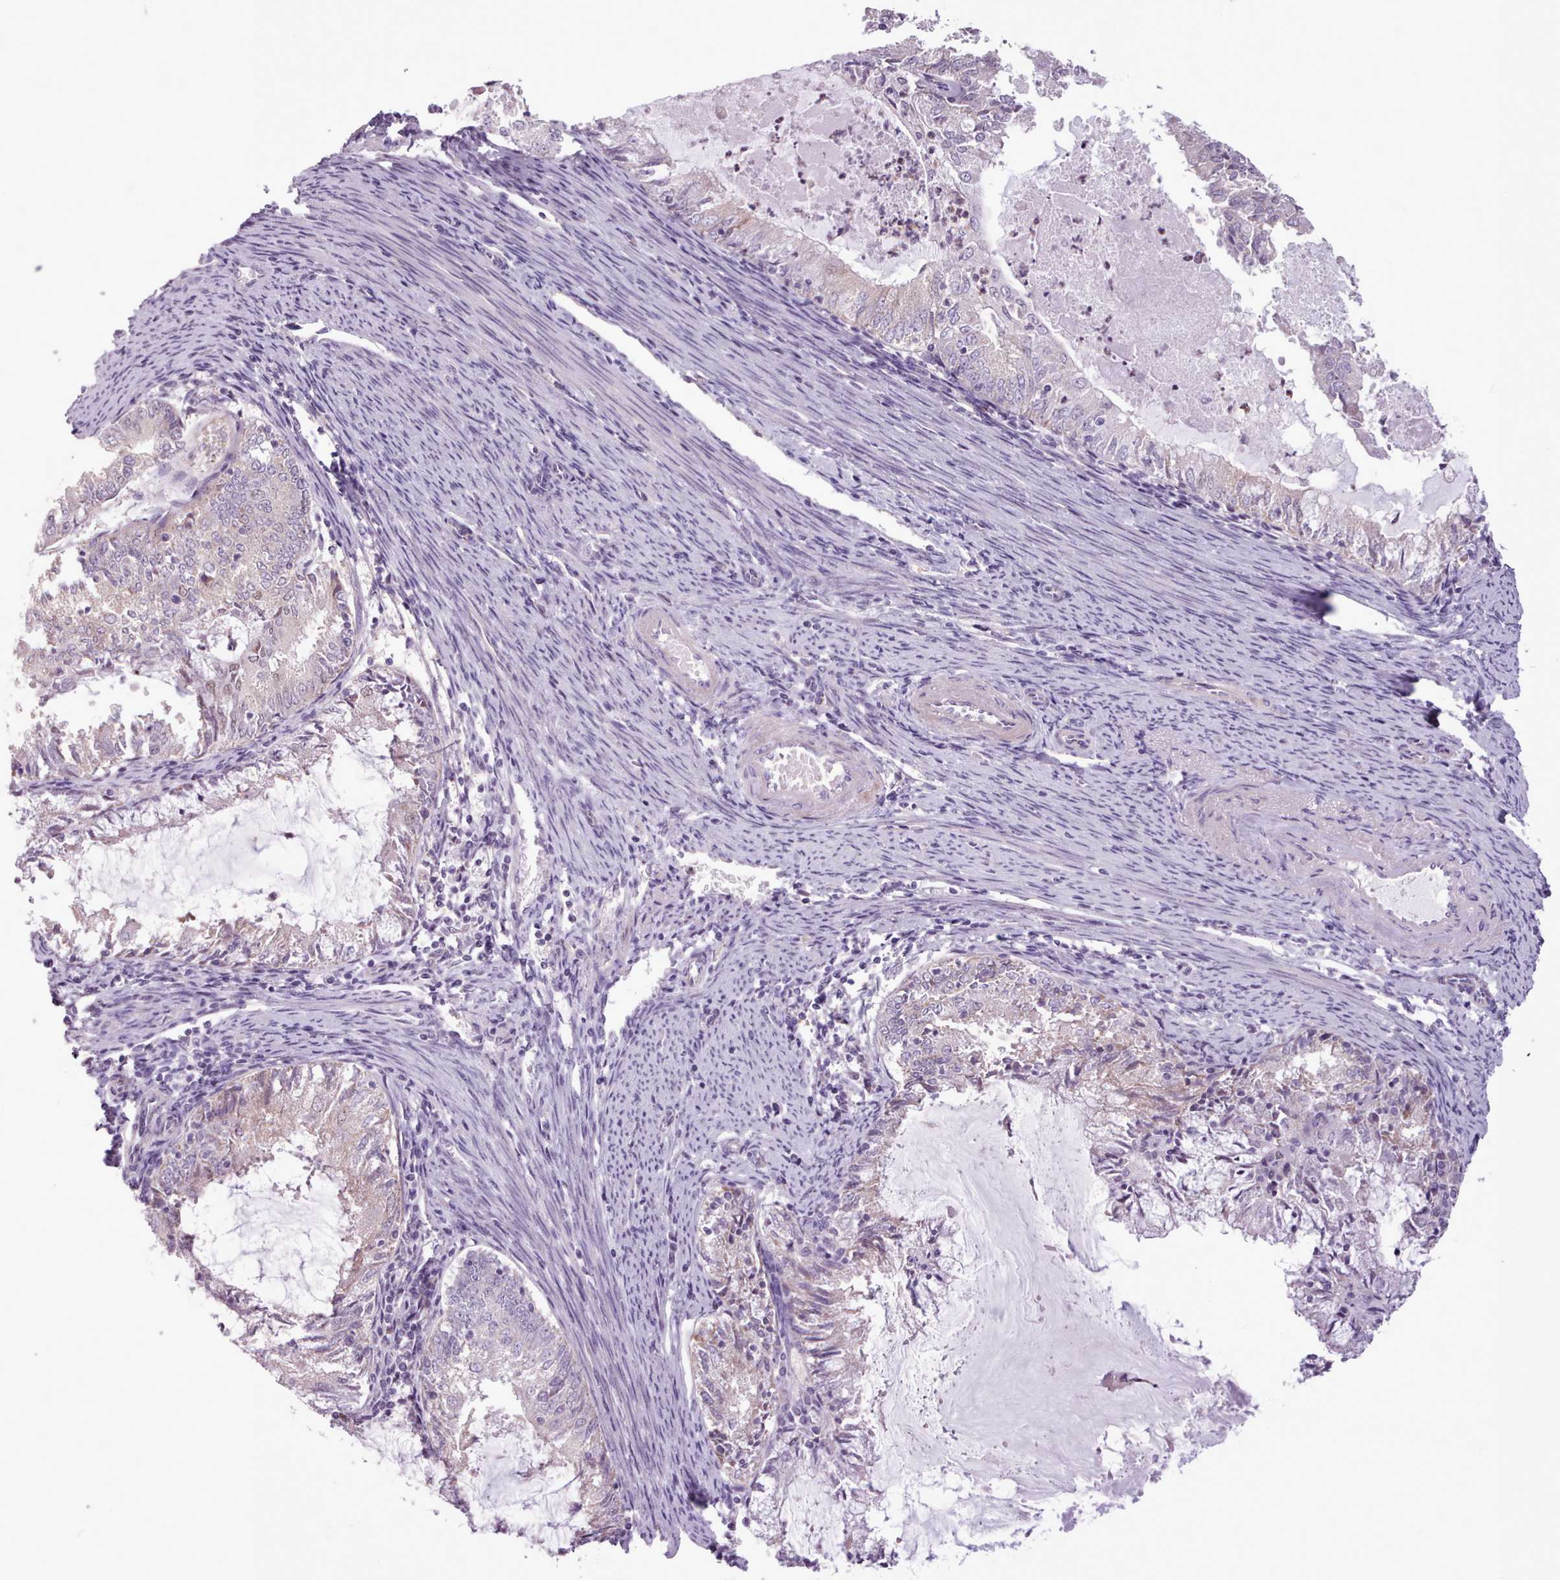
{"staining": {"intensity": "weak", "quantity": "<25%", "location": "nuclear"}, "tissue": "endometrial cancer", "cell_type": "Tumor cells", "image_type": "cancer", "snomed": [{"axis": "morphology", "description": "Adenocarcinoma, NOS"}, {"axis": "topography", "description": "Endometrium"}], "caption": "Immunohistochemical staining of human adenocarcinoma (endometrial) exhibits no significant staining in tumor cells.", "gene": "SLURP1", "patient": {"sex": "female", "age": 57}}